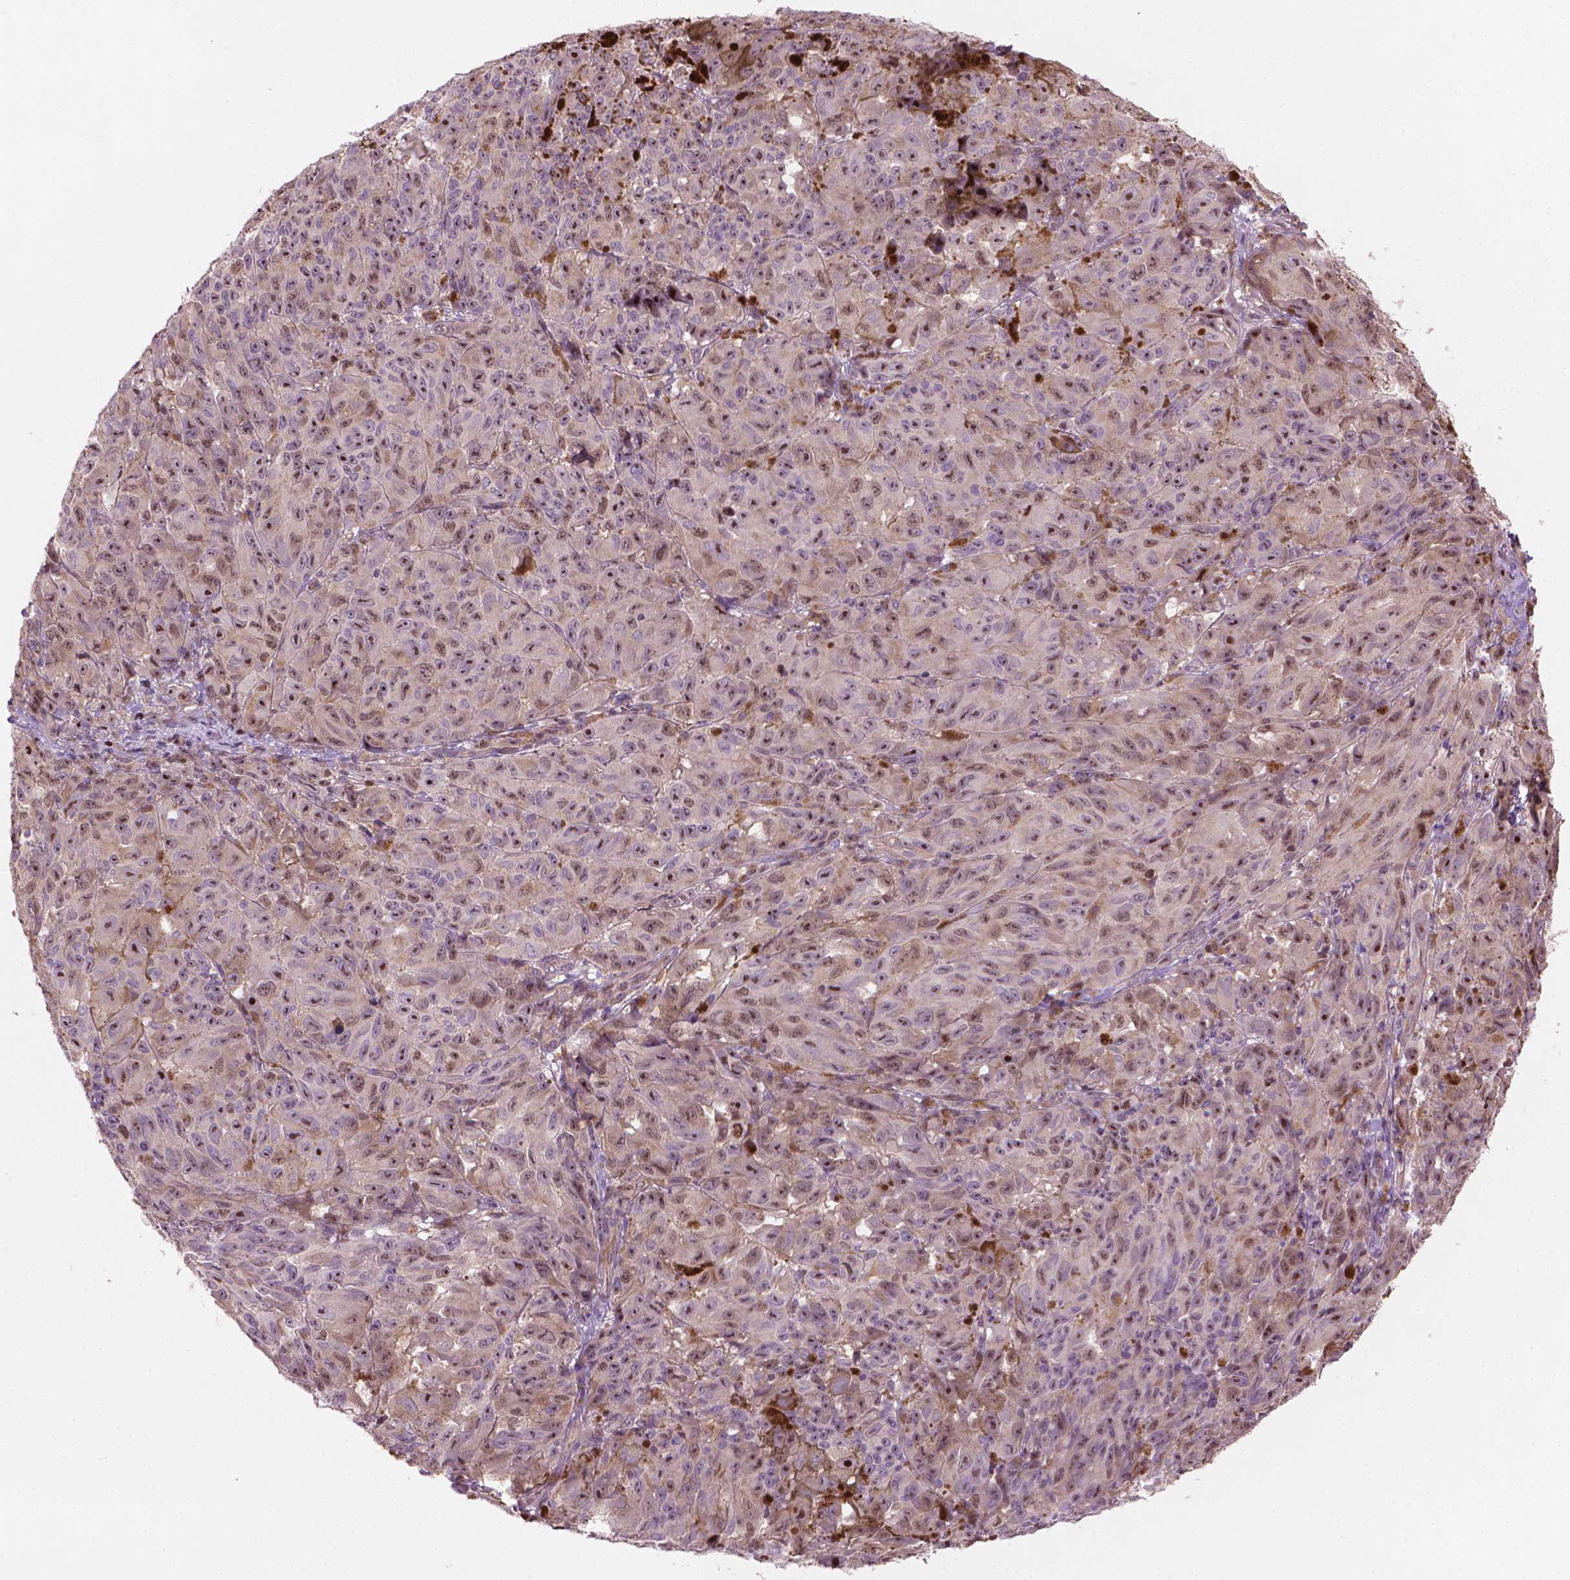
{"staining": {"intensity": "moderate", "quantity": ">75%", "location": "nuclear"}, "tissue": "melanoma", "cell_type": "Tumor cells", "image_type": "cancer", "snomed": [{"axis": "morphology", "description": "Malignant melanoma, NOS"}, {"axis": "topography", "description": "Vulva, labia, clitoris and Bartholin´s gland, NO"}], "caption": "Immunohistochemistry histopathology image of neoplastic tissue: malignant melanoma stained using immunohistochemistry (IHC) demonstrates medium levels of moderate protein expression localized specifically in the nuclear of tumor cells, appearing as a nuclear brown color.", "gene": "SMC2", "patient": {"sex": "female", "age": 75}}